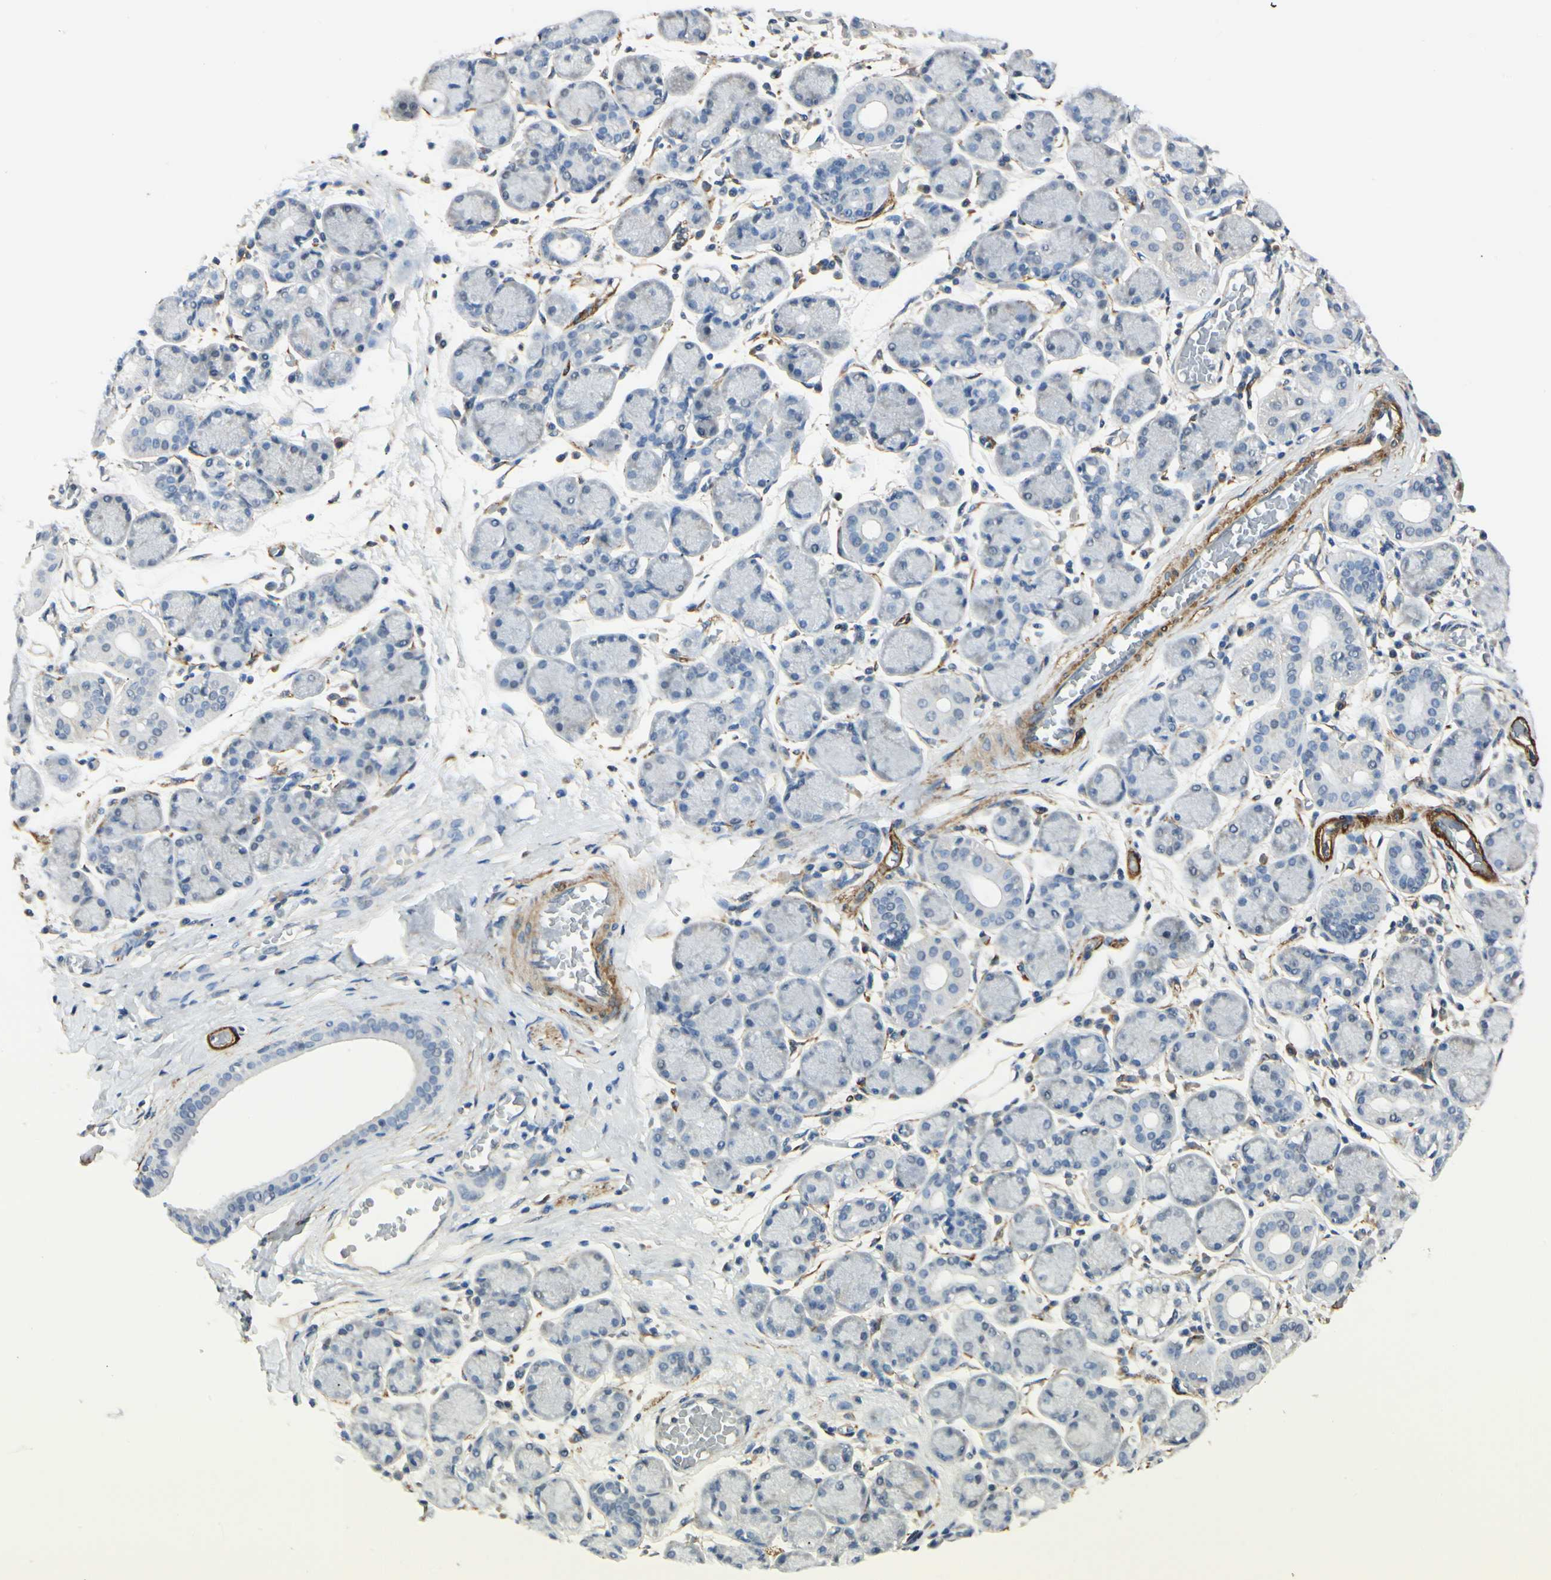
{"staining": {"intensity": "negative", "quantity": "none", "location": "none"}, "tissue": "salivary gland", "cell_type": "Glandular cells", "image_type": "normal", "snomed": [{"axis": "morphology", "description": "Normal tissue, NOS"}, {"axis": "topography", "description": "Salivary gland"}], "caption": "DAB (3,3'-diaminobenzidine) immunohistochemical staining of normal human salivary gland displays no significant positivity in glandular cells.", "gene": "AMPH", "patient": {"sex": "female", "age": 24}}